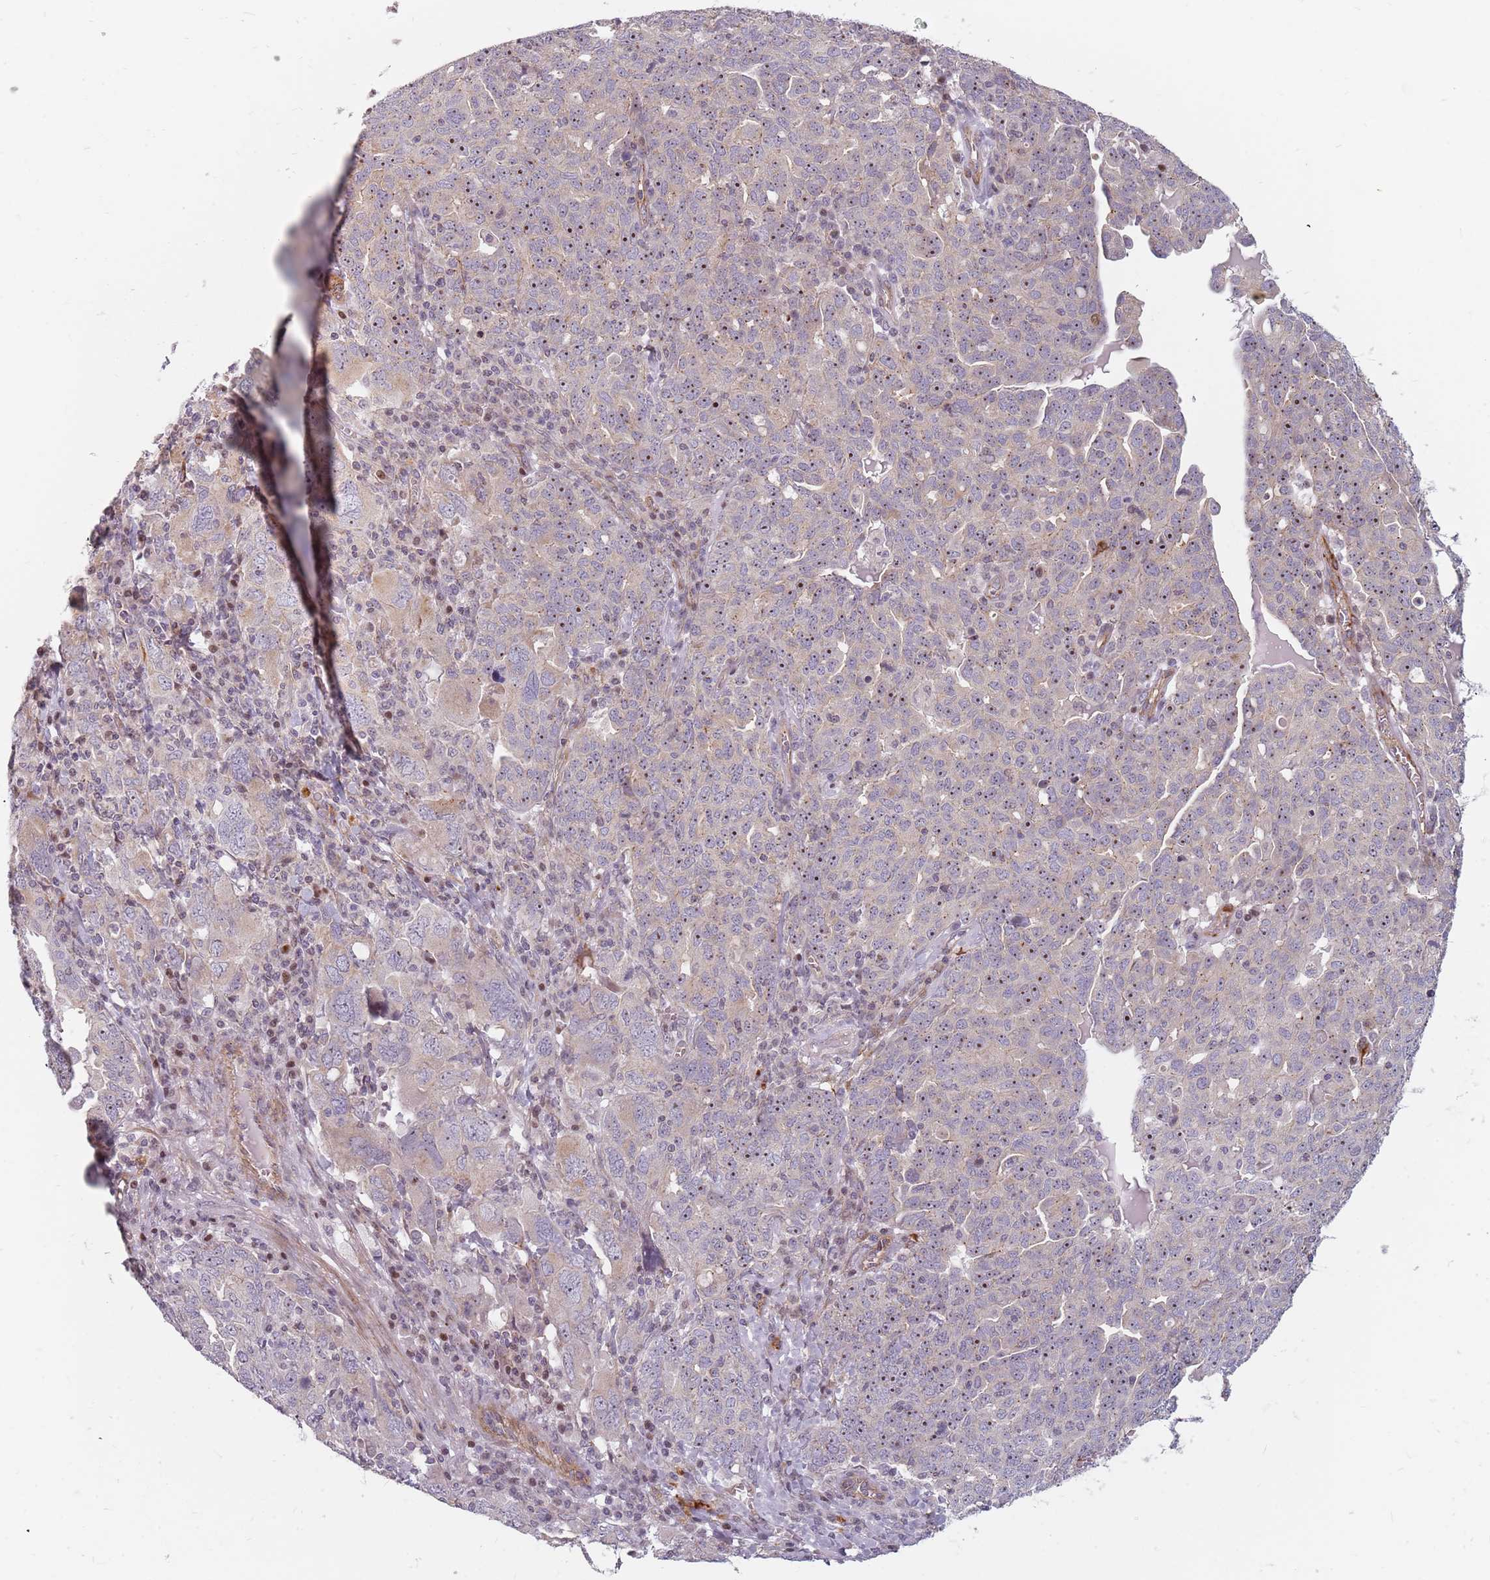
{"staining": {"intensity": "weak", "quantity": ">75%", "location": "cytoplasmic/membranous,nuclear"}, "tissue": "ovarian cancer", "cell_type": "Tumor cells", "image_type": "cancer", "snomed": [{"axis": "morphology", "description": "Carcinoma, endometroid"}, {"axis": "topography", "description": "Ovary"}], "caption": "Weak cytoplasmic/membranous and nuclear protein staining is seen in approximately >75% of tumor cells in ovarian endometroid carcinoma.", "gene": "GAS2L3", "patient": {"sex": "female", "age": 62}}